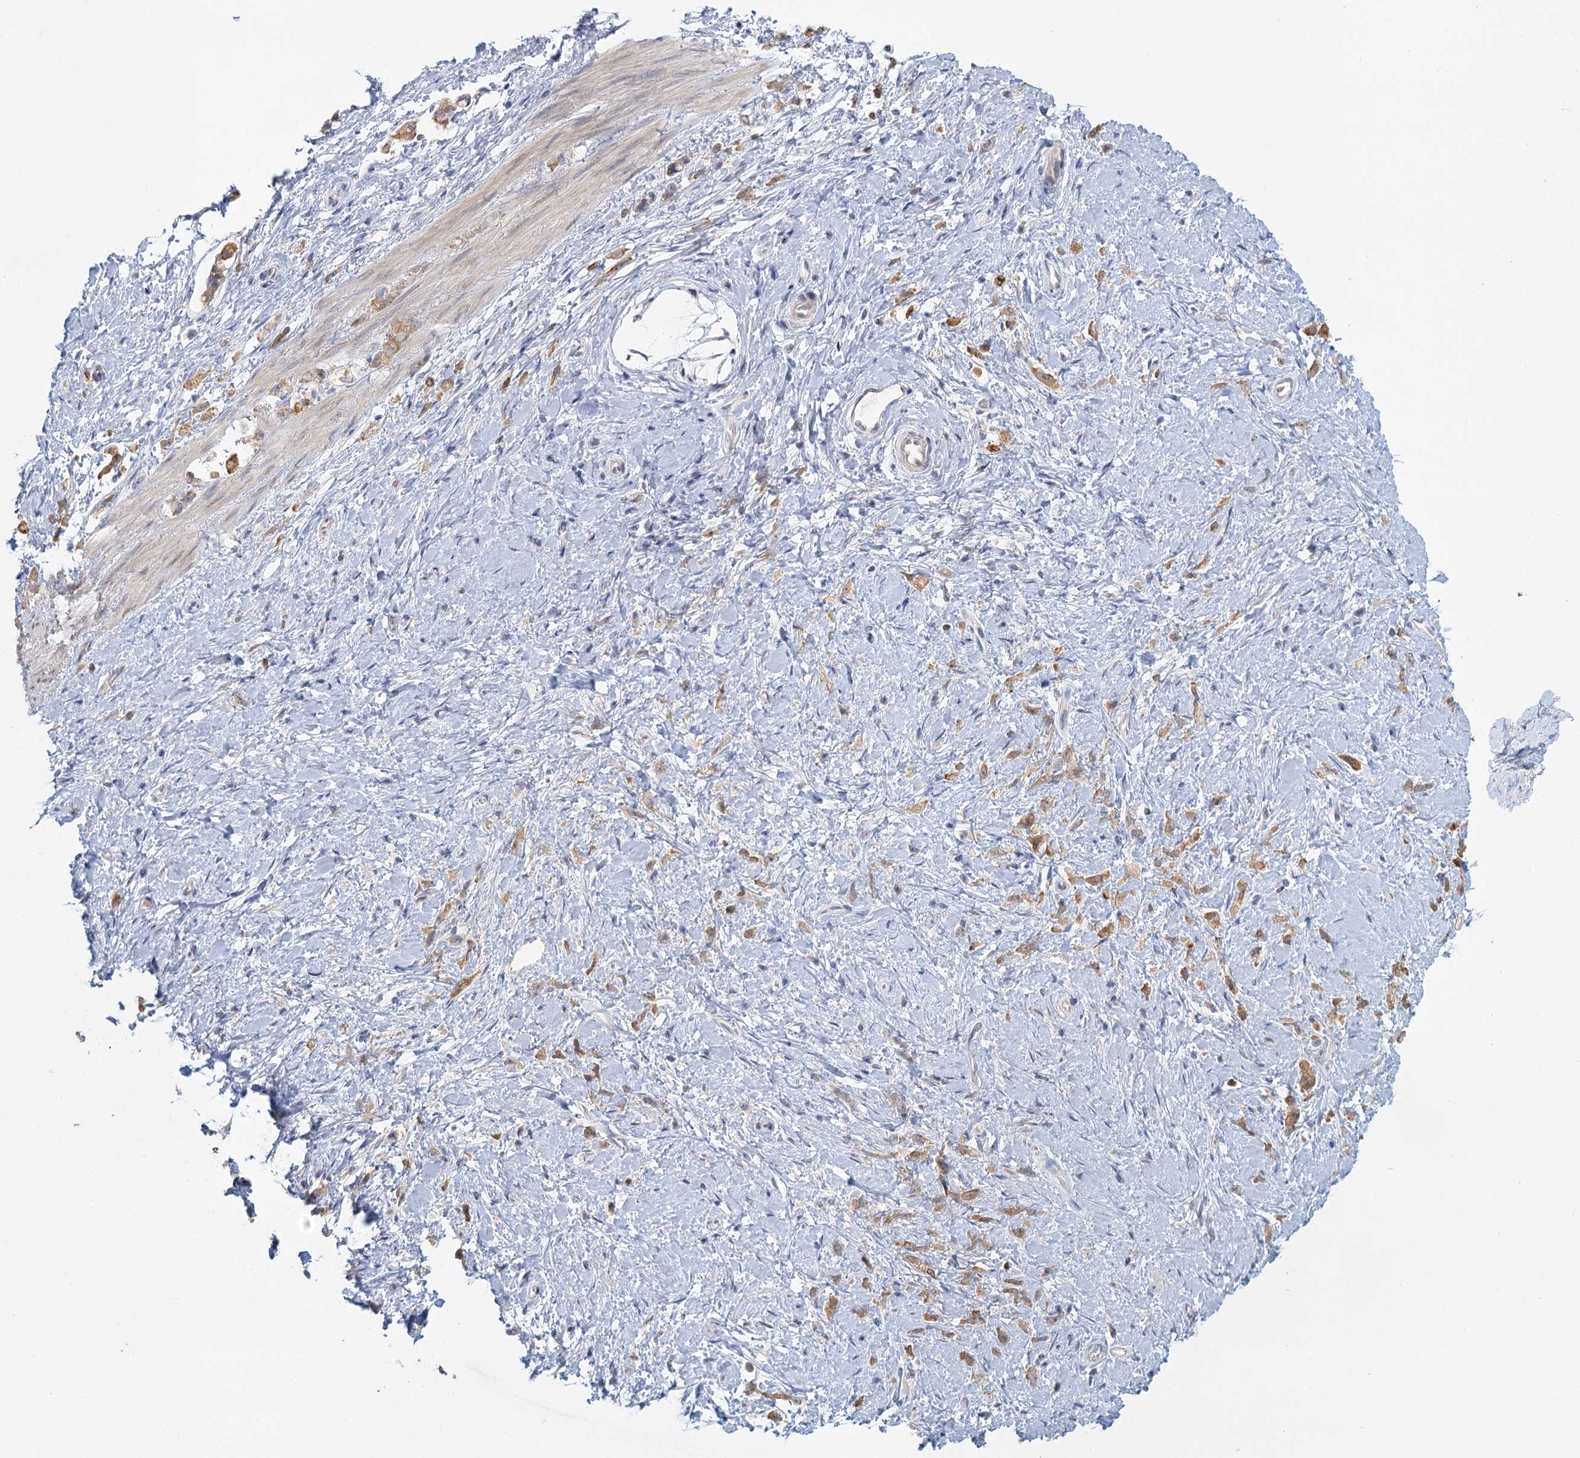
{"staining": {"intensity": "moderate", "quantity": ">75%", "location": "cytoplasmic/membranous"}, "tissue": "stomach cancer", "cell_type": "Tumor cells", "image_type": "cancer", "snomed": [{"axis": "morphology", "description": "Adenocarcinoma, NOS"}, {"axis": "topography", "description": "Stomach"}], "caption": "The histopathology image exhibits a brown stain indicating the presence of a protein in the cytoplasmic/membranous of tumor cells in stomach cancer.", "gene": "MYO7B", "patient": {"sex": "female", "age": 60}}